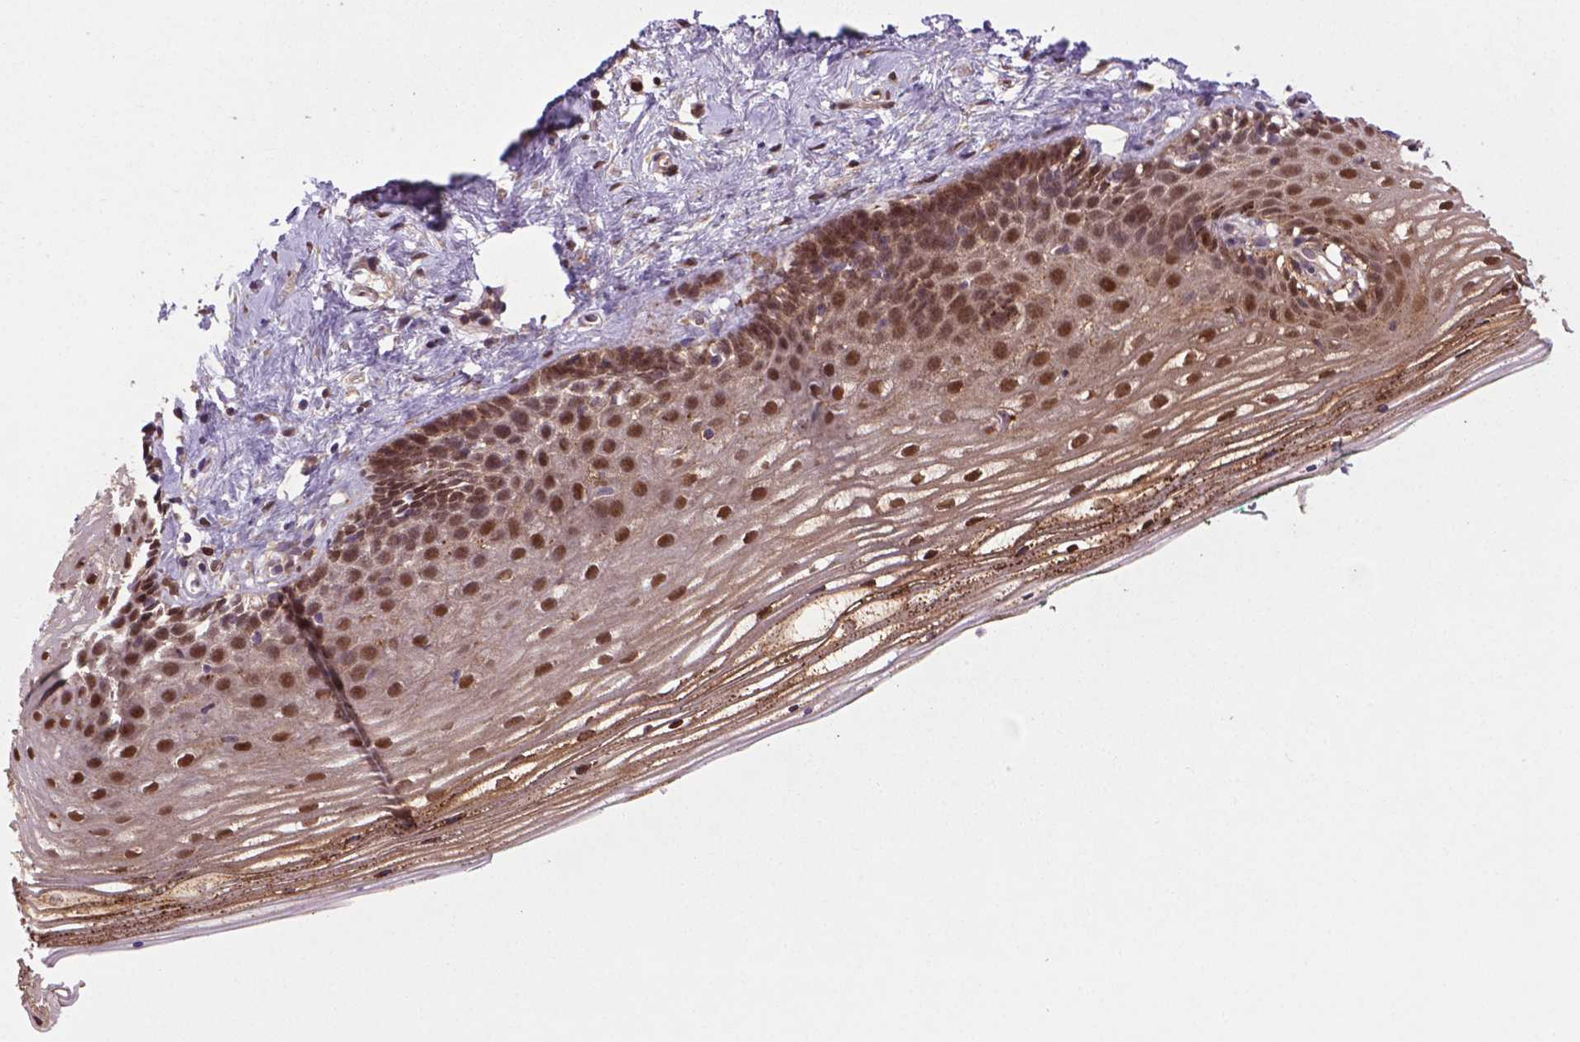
{"staining": {"intensity": "moderate", "quantity": ">75%", "location": "cytoplasmic/membranous,nuclear"}, "tissue": "vagina", "cell_type": "Squamous epithelial cells", "image_type": "normal", "snomed": [{"axis": "morphology", "description": "Normal tissue, NOS"}, {"axis": "topography", "description": "Vagina"}], "caption": "Immunohistochemistry of benign vagina reveals medium levels of moderate cytoplasmic/membranous,nuclear staining in about >75% of squamous epithelial cells. Using DAB (brown) and hematoxylin (blue) stains, captured at high magnification using brightfield microscopy.", "gene": "PLIN3", "patient": {"sex": "female", "age": 42}}